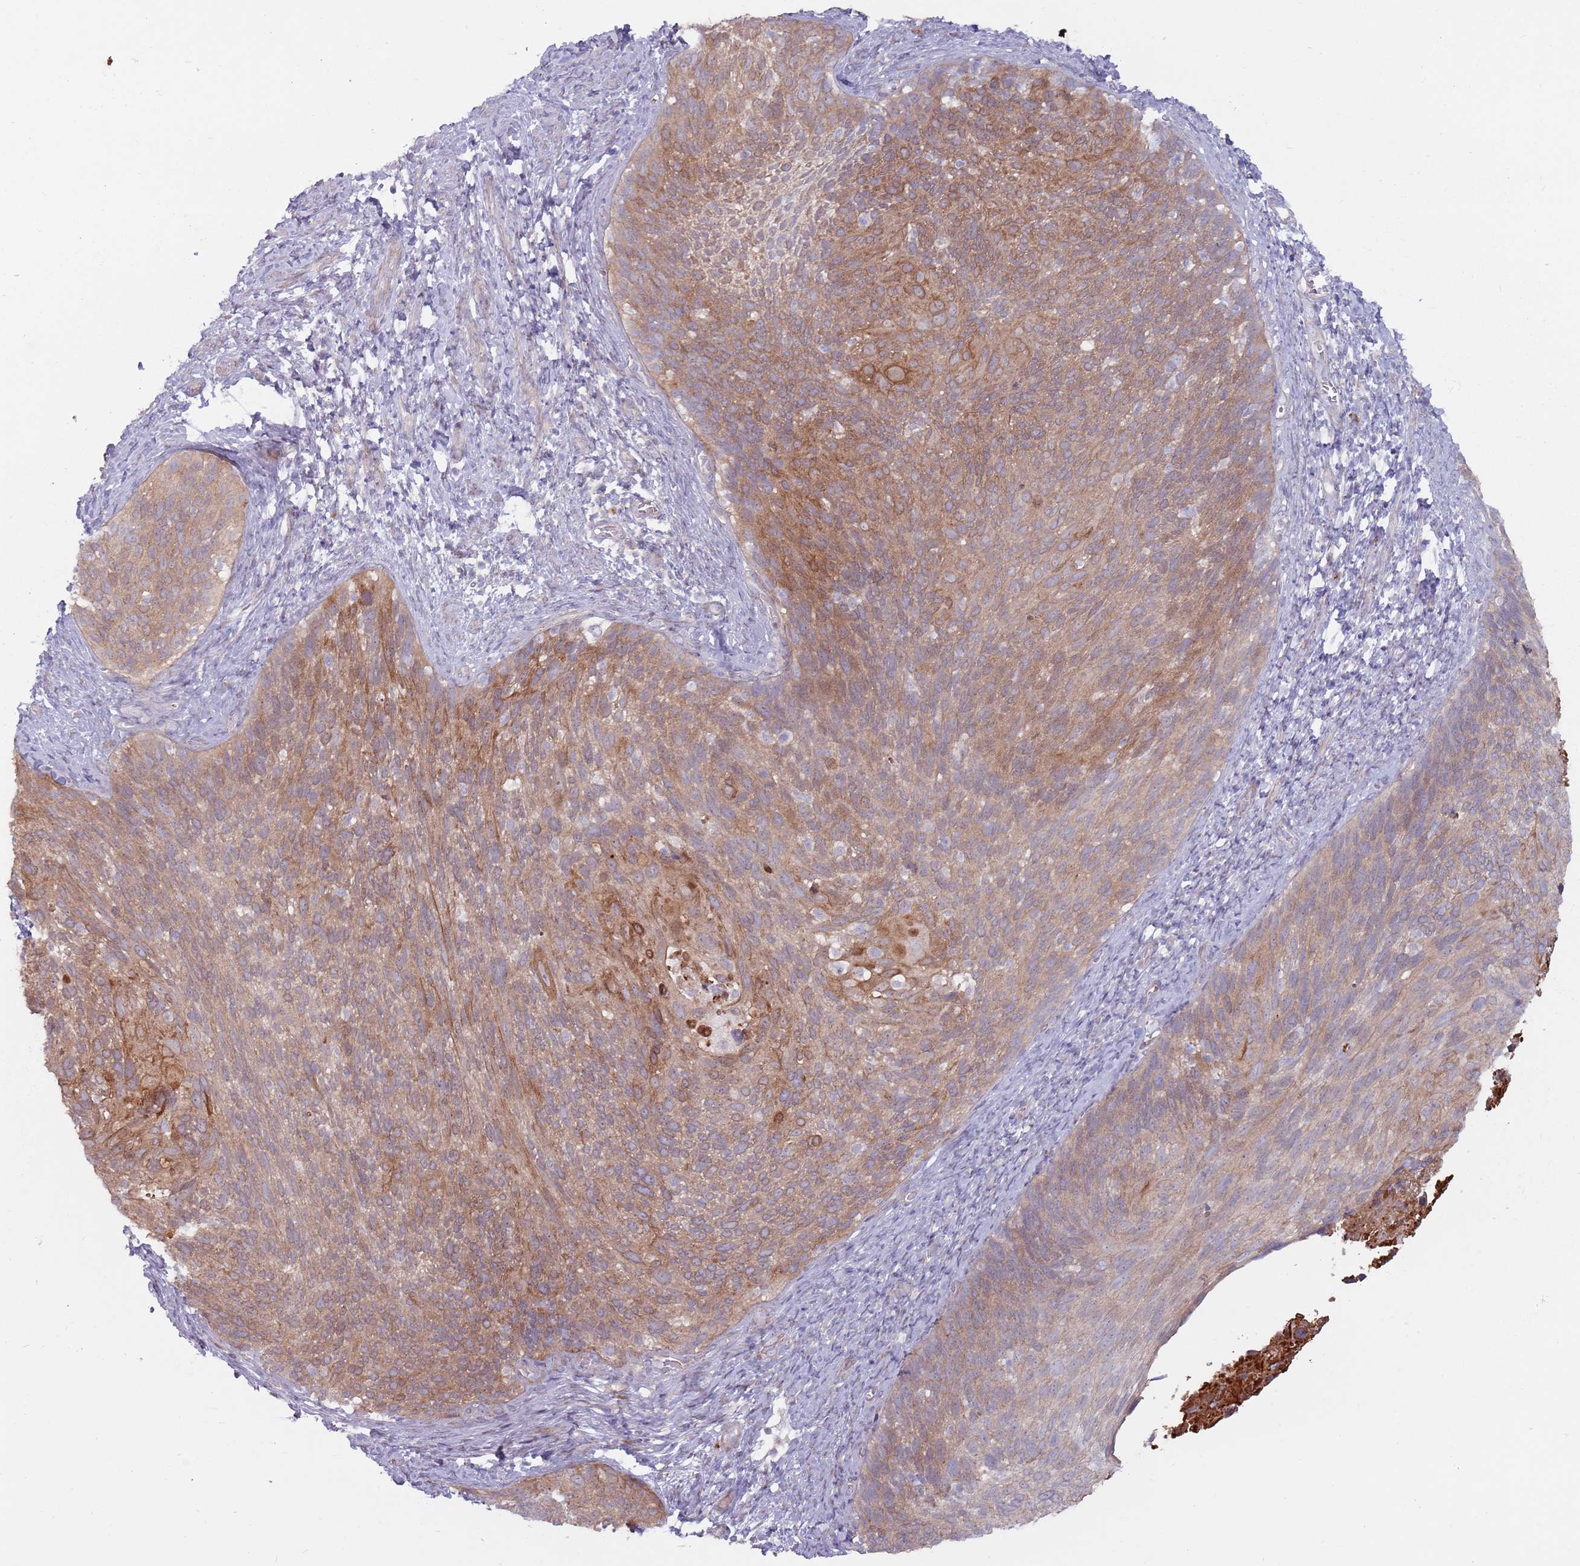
{"staining": {"intensity": "moderate", "quantity": ">75%", "location": "cytoplasmic/membranous"}, "tissue": "cervical cancer", "cell_type": "Tumor cells", "image_type": "cancer", "snomed": [{"axis": "morphology", "description": "Squamous cell carcinoma, NOS"}, {"axis": "topography", "description": "Cervix"}], "caption": "This is a histology image of immunohistochemistry (IHC) staining of cervical cancer (squamous cell carcinoma), which shows moderate expression in the cytoplasmic/membranous of tumor cells.", "gene": "CCDC150", "patient": {"sex": "female", "age": 80}}